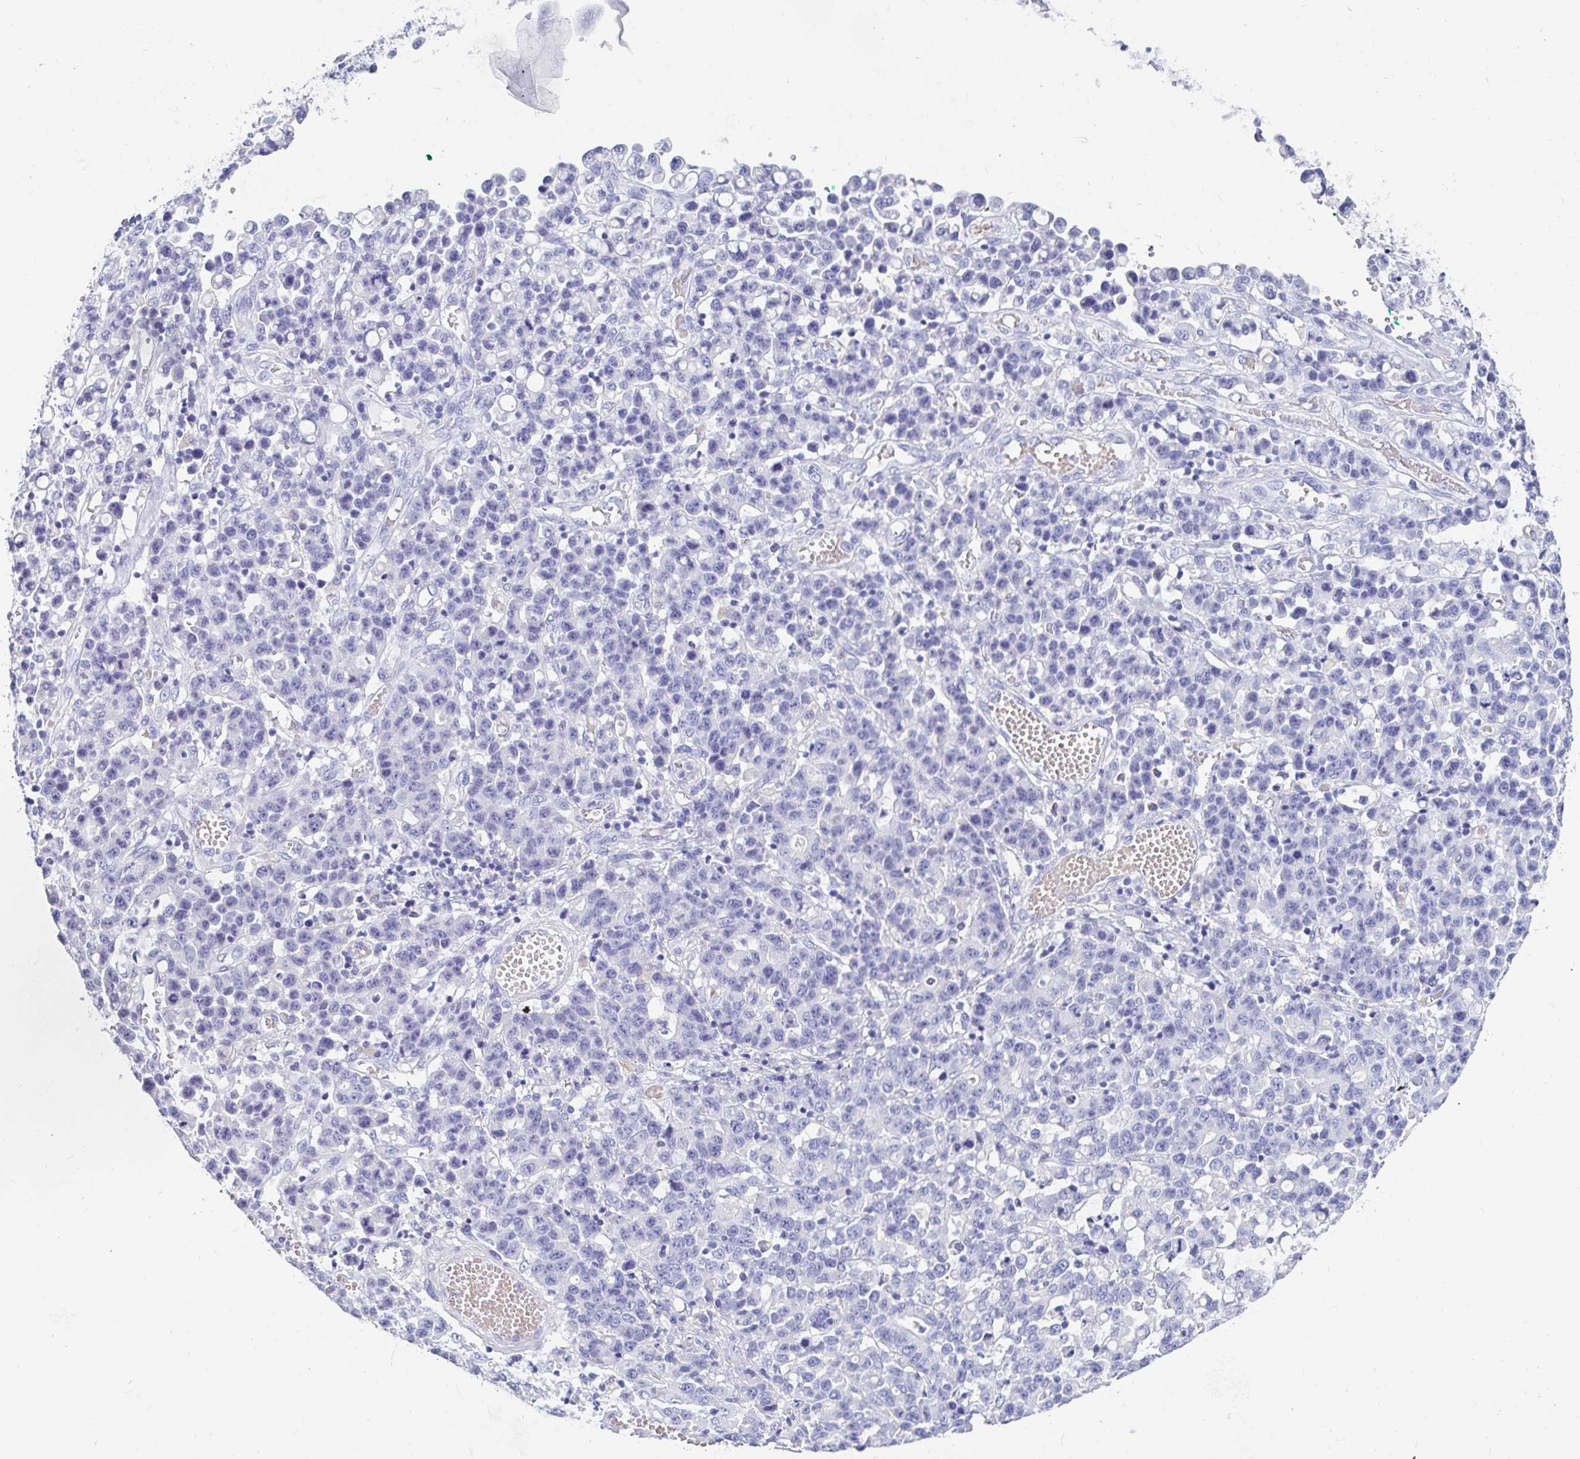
{"staining": {"intensity": "negative", "quantity": "none", "location": "none"}, "tissue": "stomach cancer", "cell_type": "Tumor cells", "image_type": "cancer", "snomed": [{"axis": "morphology", "description": "Adenocarcinoma, NOS"}, {"axis": "topography", "description": "Stomach, upper"}], "caption": "Protein analysis of stomach cancer exhibits no significant staining in tumor cells.", "gene": "ZPBP2", "patient": {"sex": "male", "age": 69}}